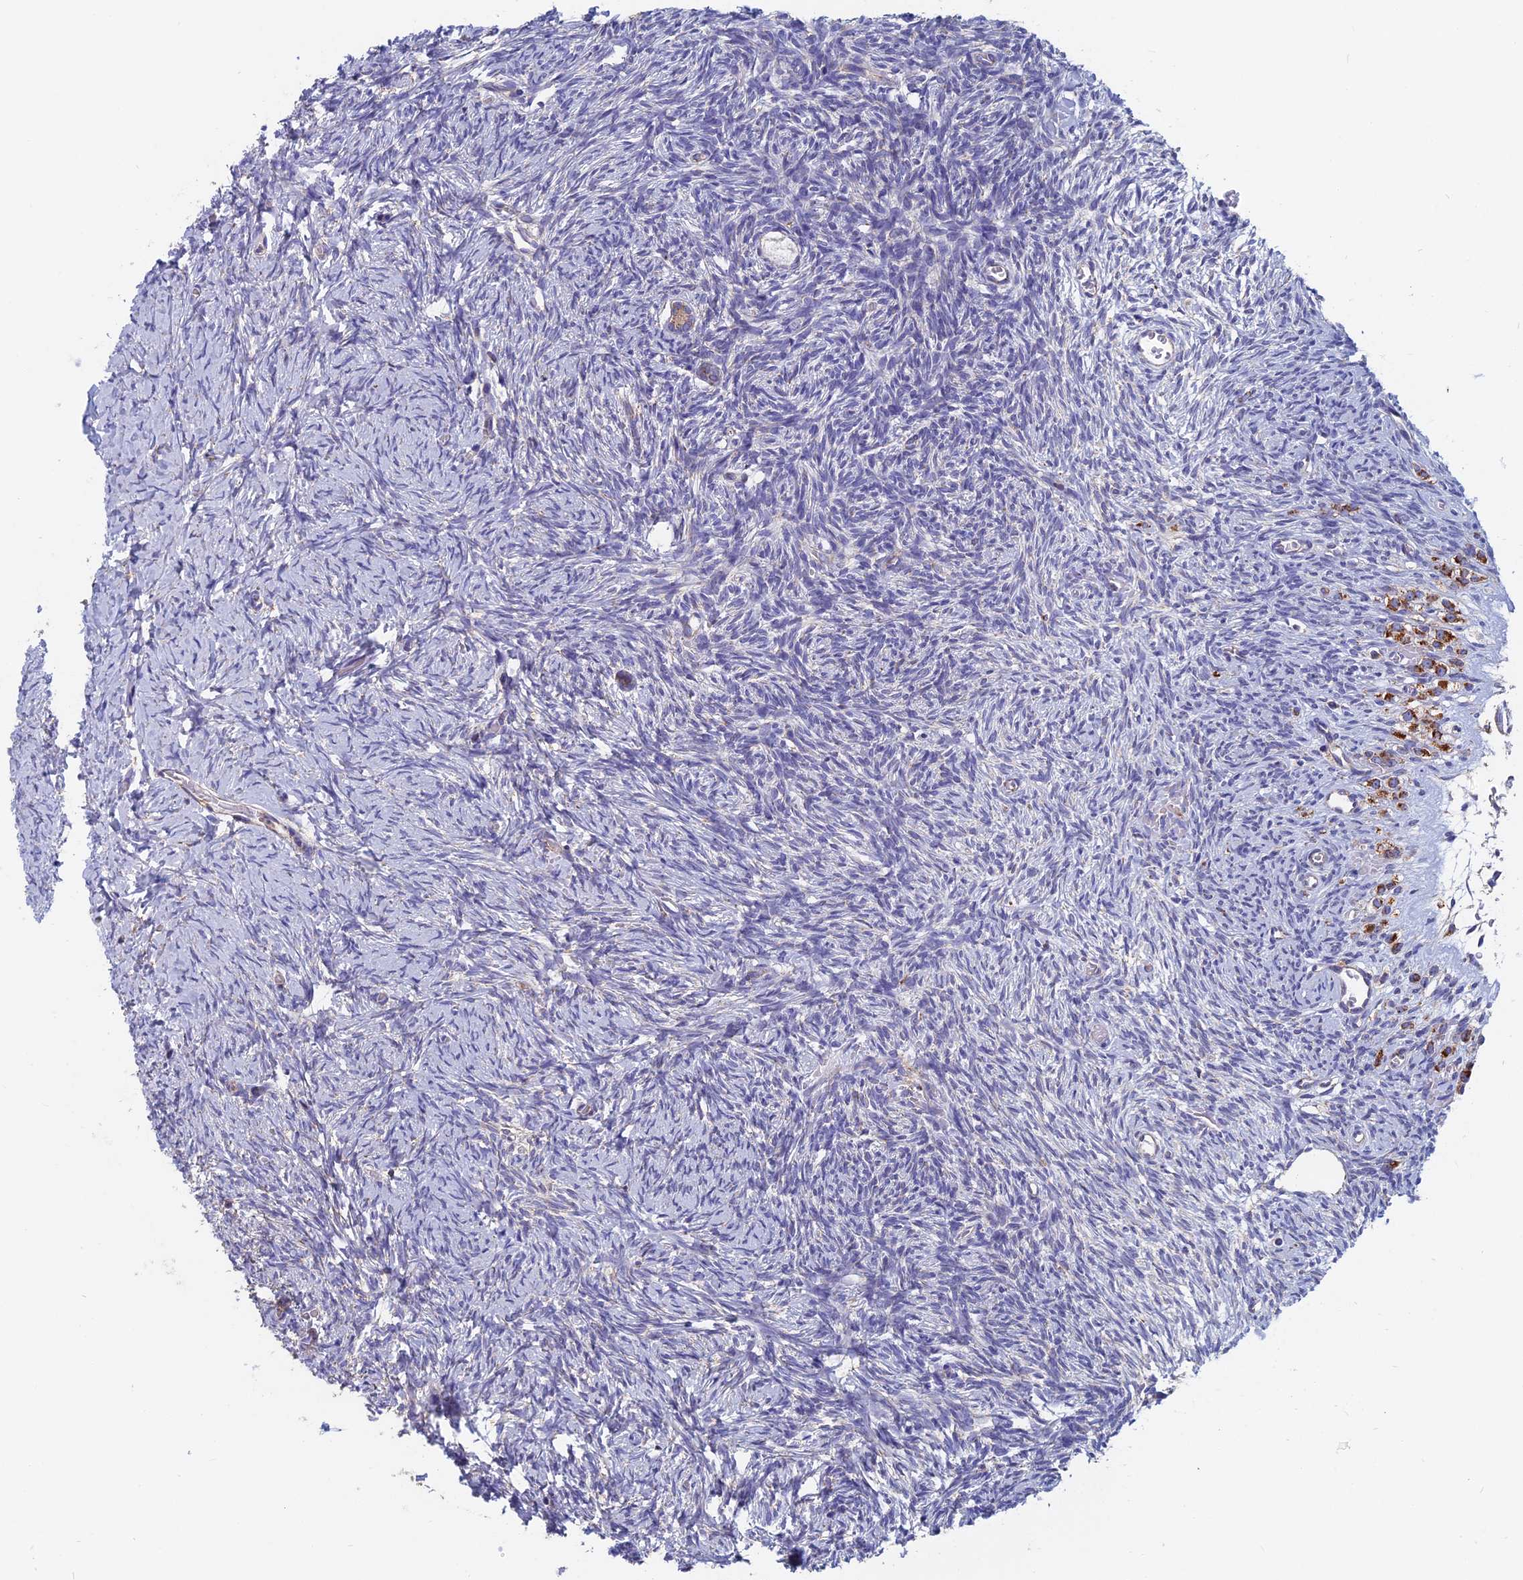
{"staining": {"intensity": "weak", "quantity": ">75%", "location": "cytoplasmic/membranous"}, "tissue": "ovary", "cell_type": "Follicle cells", "image_type": "normal", "snomed": [{"axis": "morphology", "description": "Normal tissue, NOS"}, {"axis": "topography", "description": "Ovary"}], "caption": "A brown stain labels weak cytoplasmic/membranous expression of a protein in follicle cells of benign human ovary. (IHC, brightfield microscopy, high magnification).", "gene": "HSD17B8", "patient": {"sex": "female", "age": 39}}